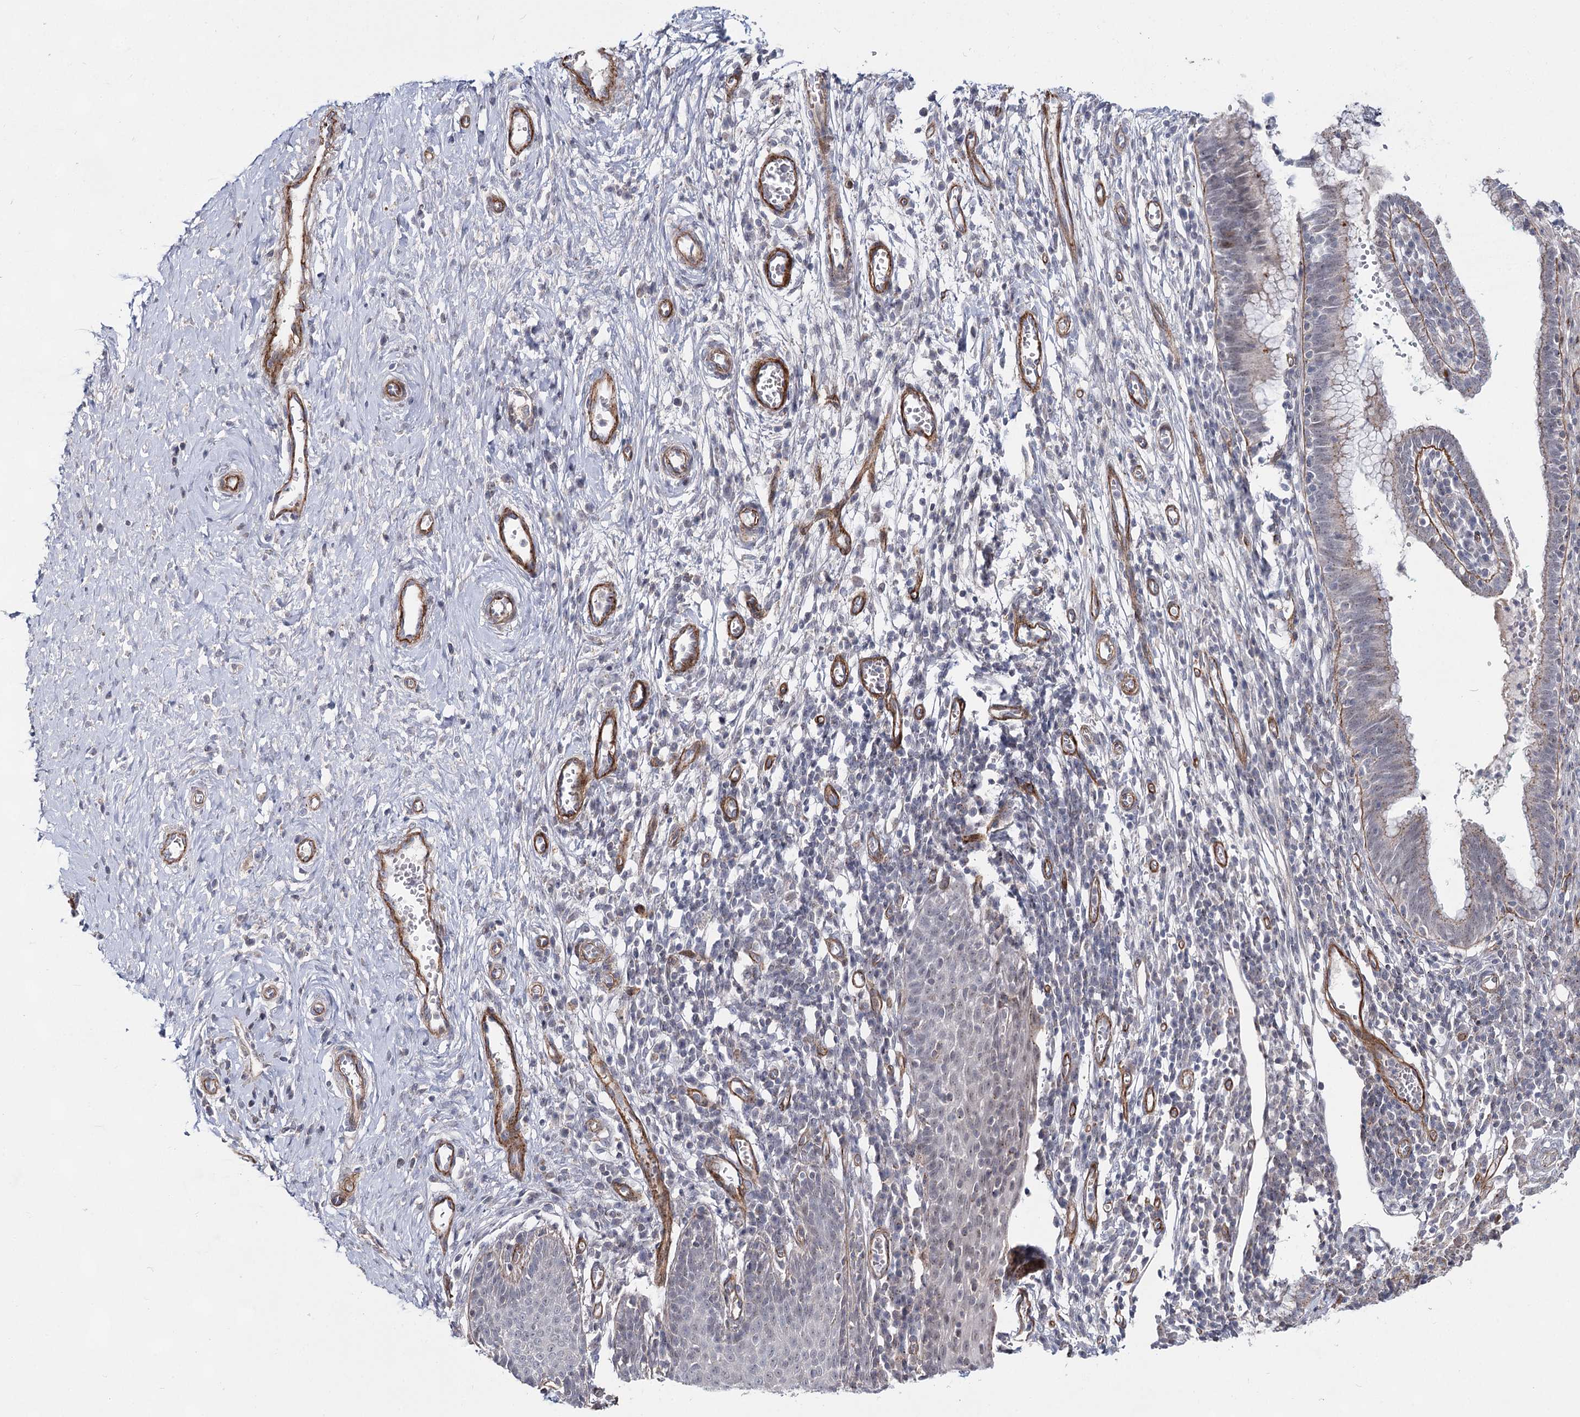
{"staining": {"intensity": "negative", "quantity": "none", "location": "none"}, "tissue": "cervix", "cell_type": "Glandular cells", "image_type": "normal", "snomed": [{"axis": "morphology", "description": "Normal tissue, NOS"}, {"axis": "morphology", "description": "Adenocarcinoma, NOS"}, {"axis": "topography", "description": "Cervix"}], "caption": "Immunohistochemistry photomicrograph of benign cervix: cervix stained with DAB shows no significant protein positivity in glandular cells.", "gene": "ATL2", "patient": {"sex": "female", "age": 29}}